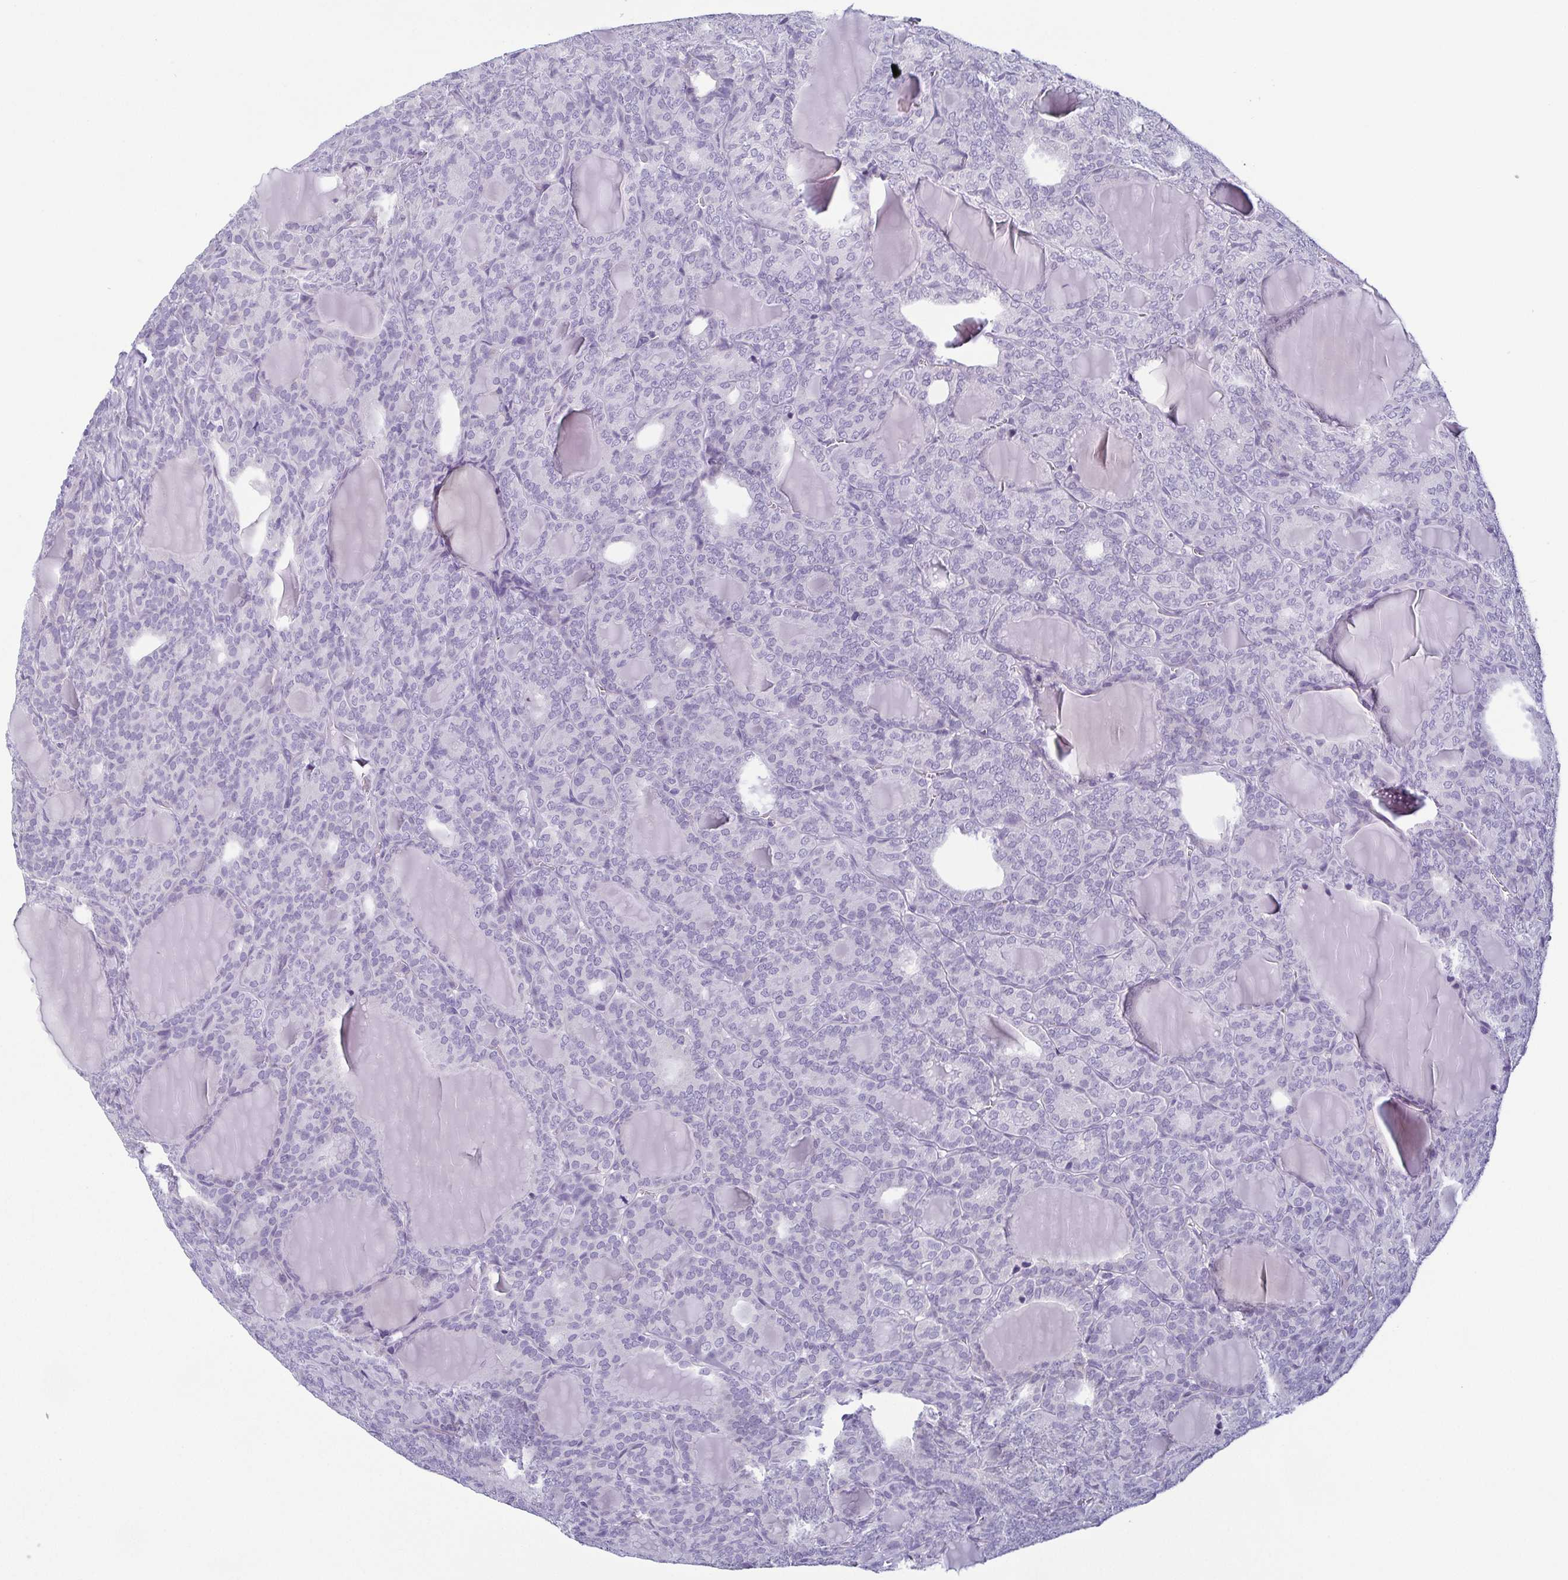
{"staining": {"intensity": "negative", "quantity": "none", "location": "none"}, "tissue": "thyroid cancer", "cell_type": "Tumor cells", "image_type": "cancer", "snomed": [{"axis": "morphology", "description": "Follicular adenoma carcinoma, NOS"}, {"axis": "topography", "description": "Thyroid gland"}], "caption": "Photomicrograph shows no protein positivity in tumor cells of thyroid cancer tissue.", "gene": "KRT78", "patient": {"sex": "male", "age": 74}}